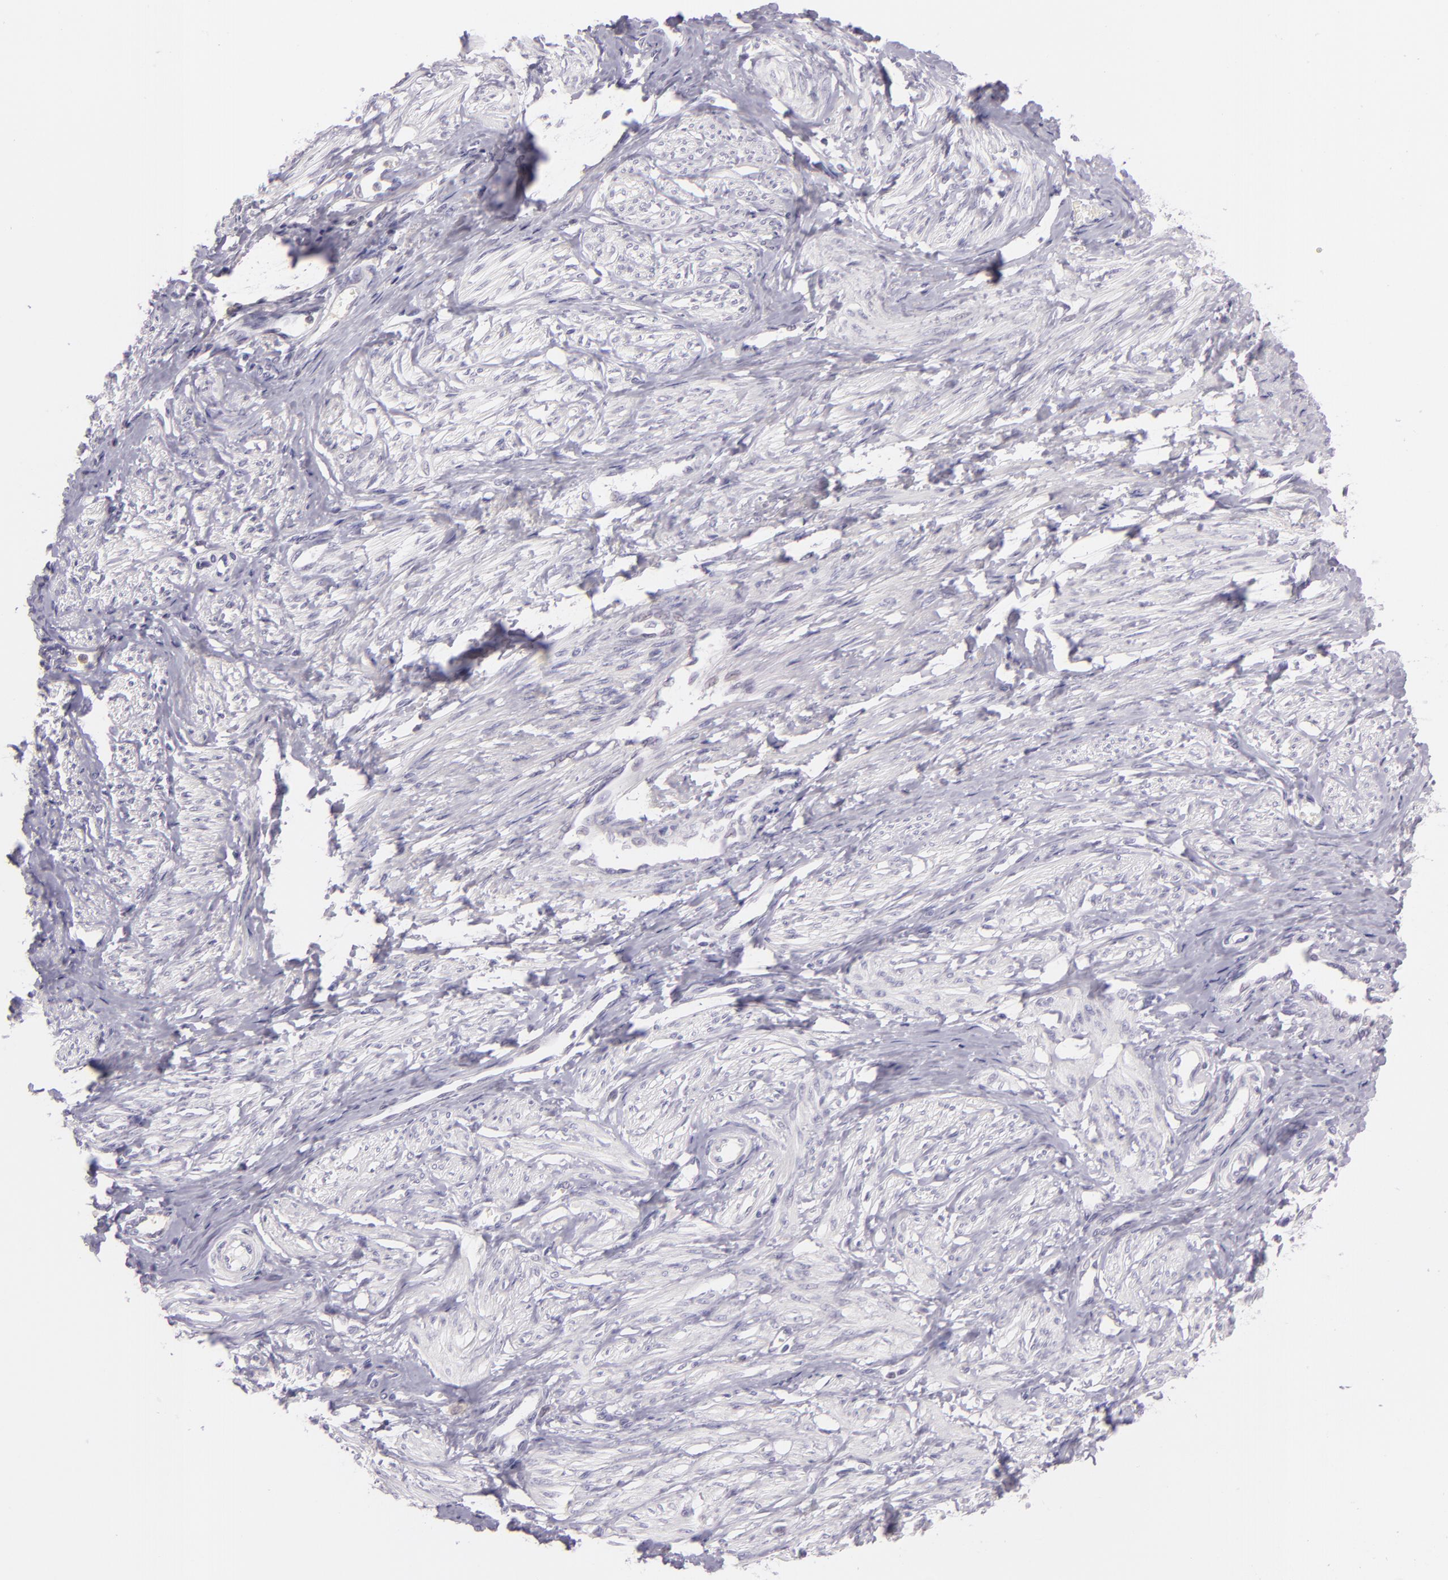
{"staining": {"intensity": "negative", "quantity": "none", "location": "none"}, "tissue": "smooth muscle", "cell_type": "Smooth muscle cells", "image_type": "normal", "snomed": [{"axis": "morphology", "description": "Normal tissue, NOS"}, {"axis": "topography", "description": "Smooth muscle"}, {"axis": "topography", "description": "Uterus"}], "caption": "The micrograph reveals no staining of smooth muscle cells in normal smooth muscle.", "gene": "CHEK2", "patient": {"sex": "female", "age": 39}}